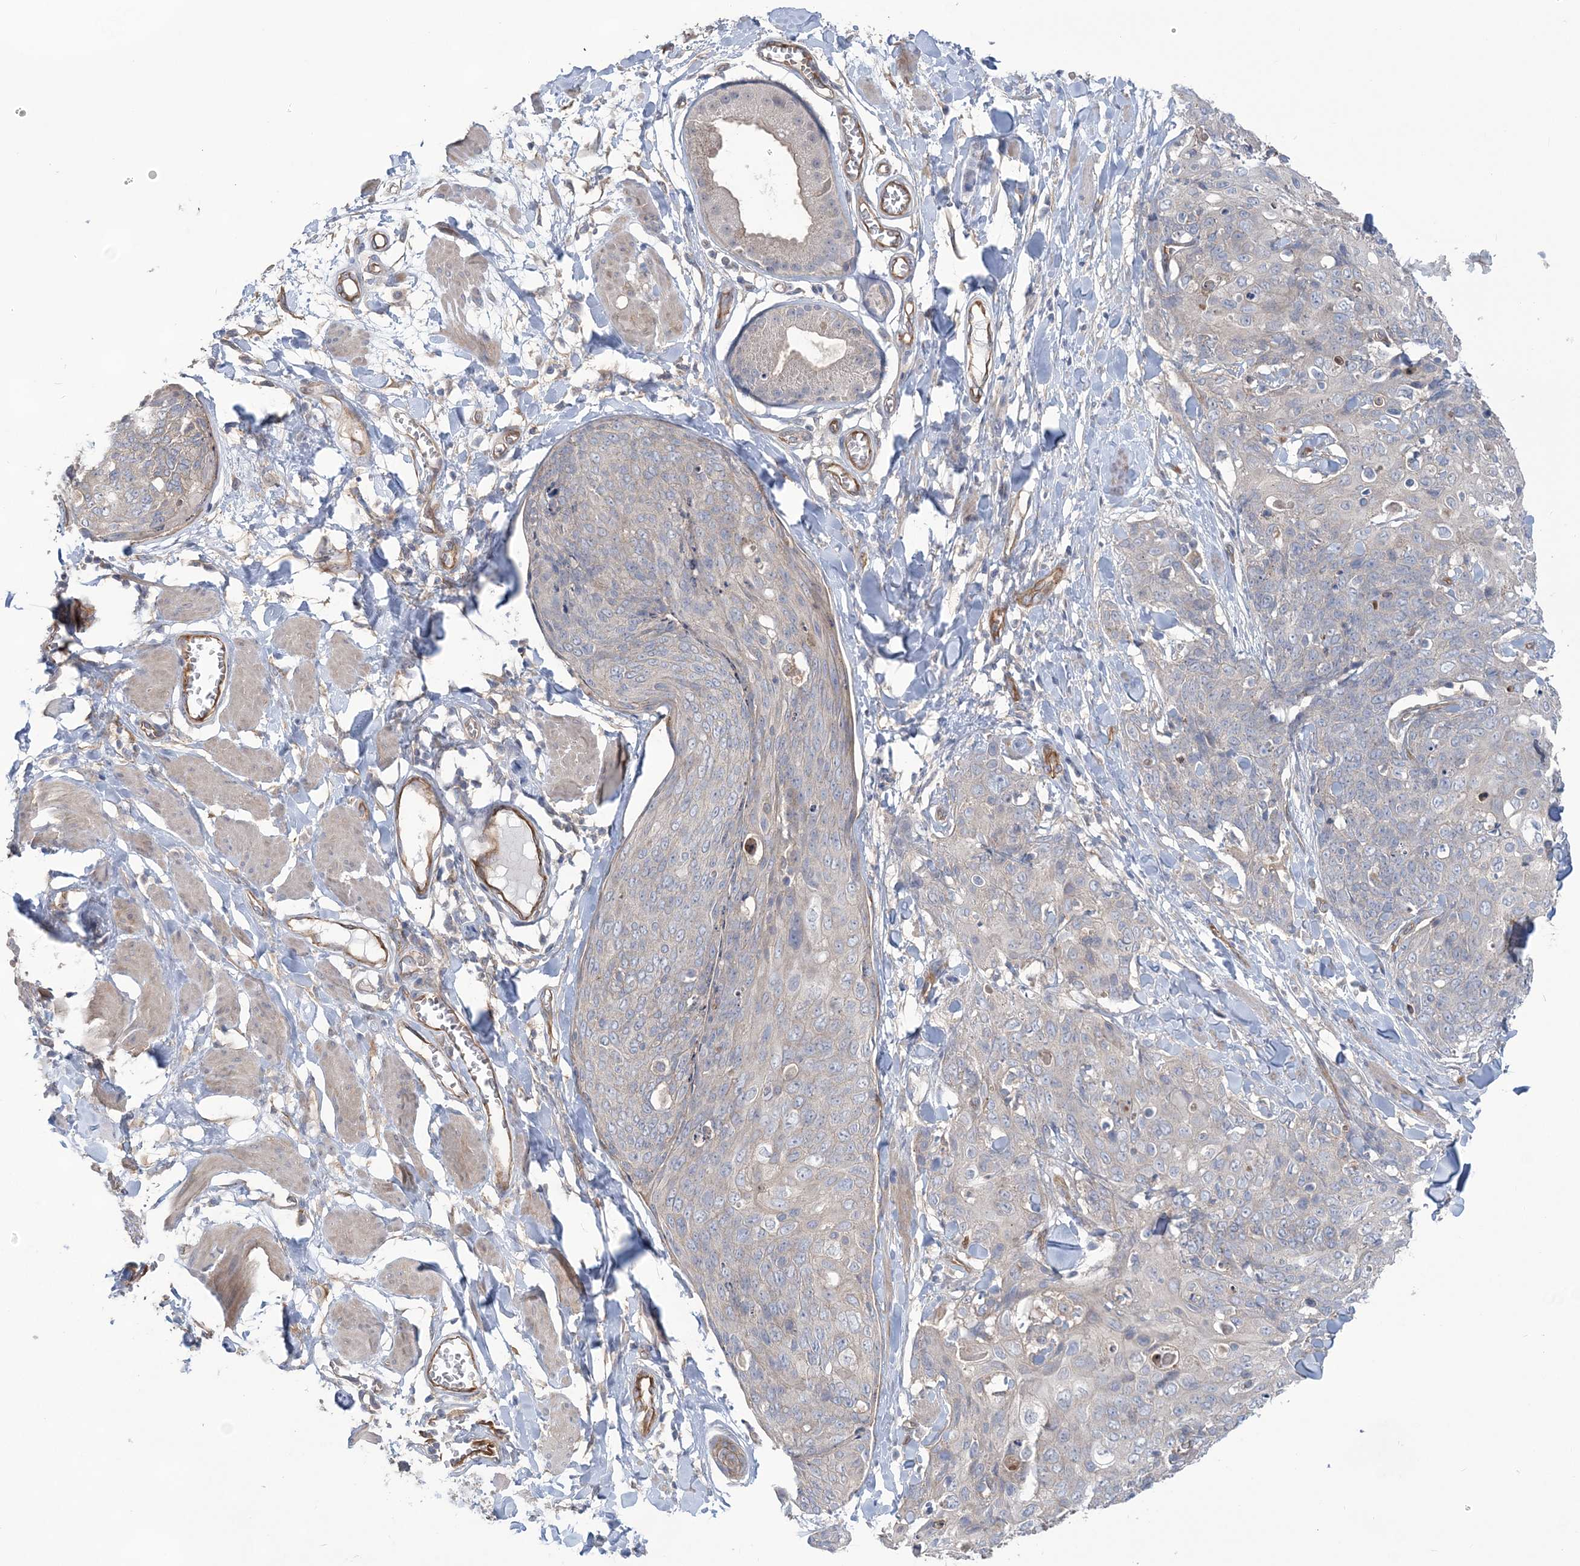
{"staining": {"intensity": "negative", "quantity": "none", "location": "none"}, "tissue": "skin cancer", "cell_type": "Tumor cells", "image_type": "cancer", "snomed": [{"axis": "morphology", "description": "Squamous cell carcinoma, NOS"}, {"axis": "topography", "description": "Skin"}, {"axis": "topography", "description": "Vulva"}], "caption": "A high-resolution histopathology image shows immunohistochemistry (IHC) staining of skin squamous cell carcinoma, which displays no significant positivity in tumor cells.", "gene": "RAI14", "patient": {"sex": "female", "age": 85}}